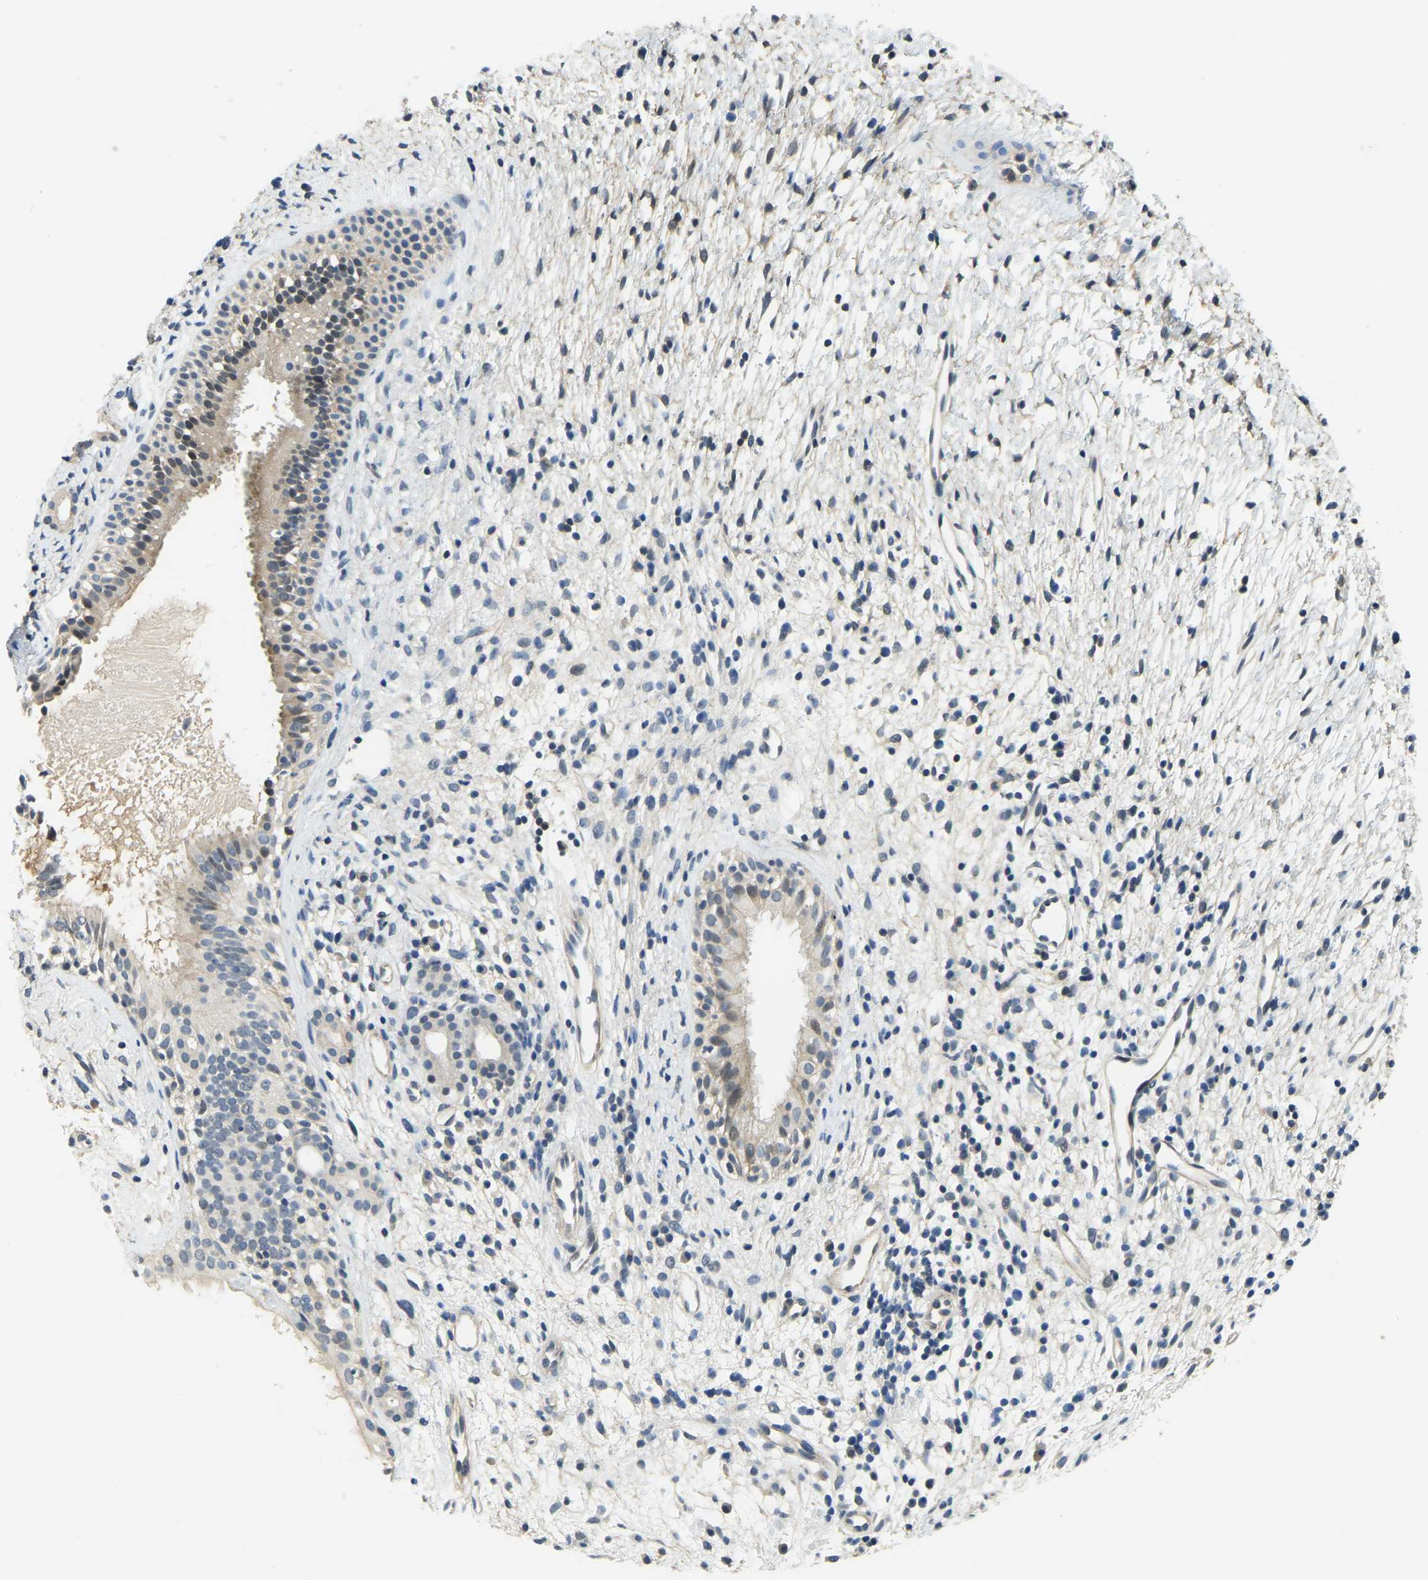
{"staining": {"intensity": "weak", "quantity": "<25%", "location": "cytoplasmic/membranous,nuclear"}, "tissue": "nasopharynx", "cell_type": "Respiratory epithelial cells", "image_type": "normal", "snomed": [{"axis": "morphology", "description": "Normal tissue, NOS"}, {"axis": "topography", "description": "Nasopharynx"}], "caption": "Nasopharynx was stained to show a protein in brown. There is no significant expression in respiratory epithelial cells. (Brightfield microscopy of DAB (3,3'-diaminobenzidine) immunohistochemistry (IHC) at high magnification).", "gene": "AHNAK", "patient": {"sex": "male", "age": 22}}